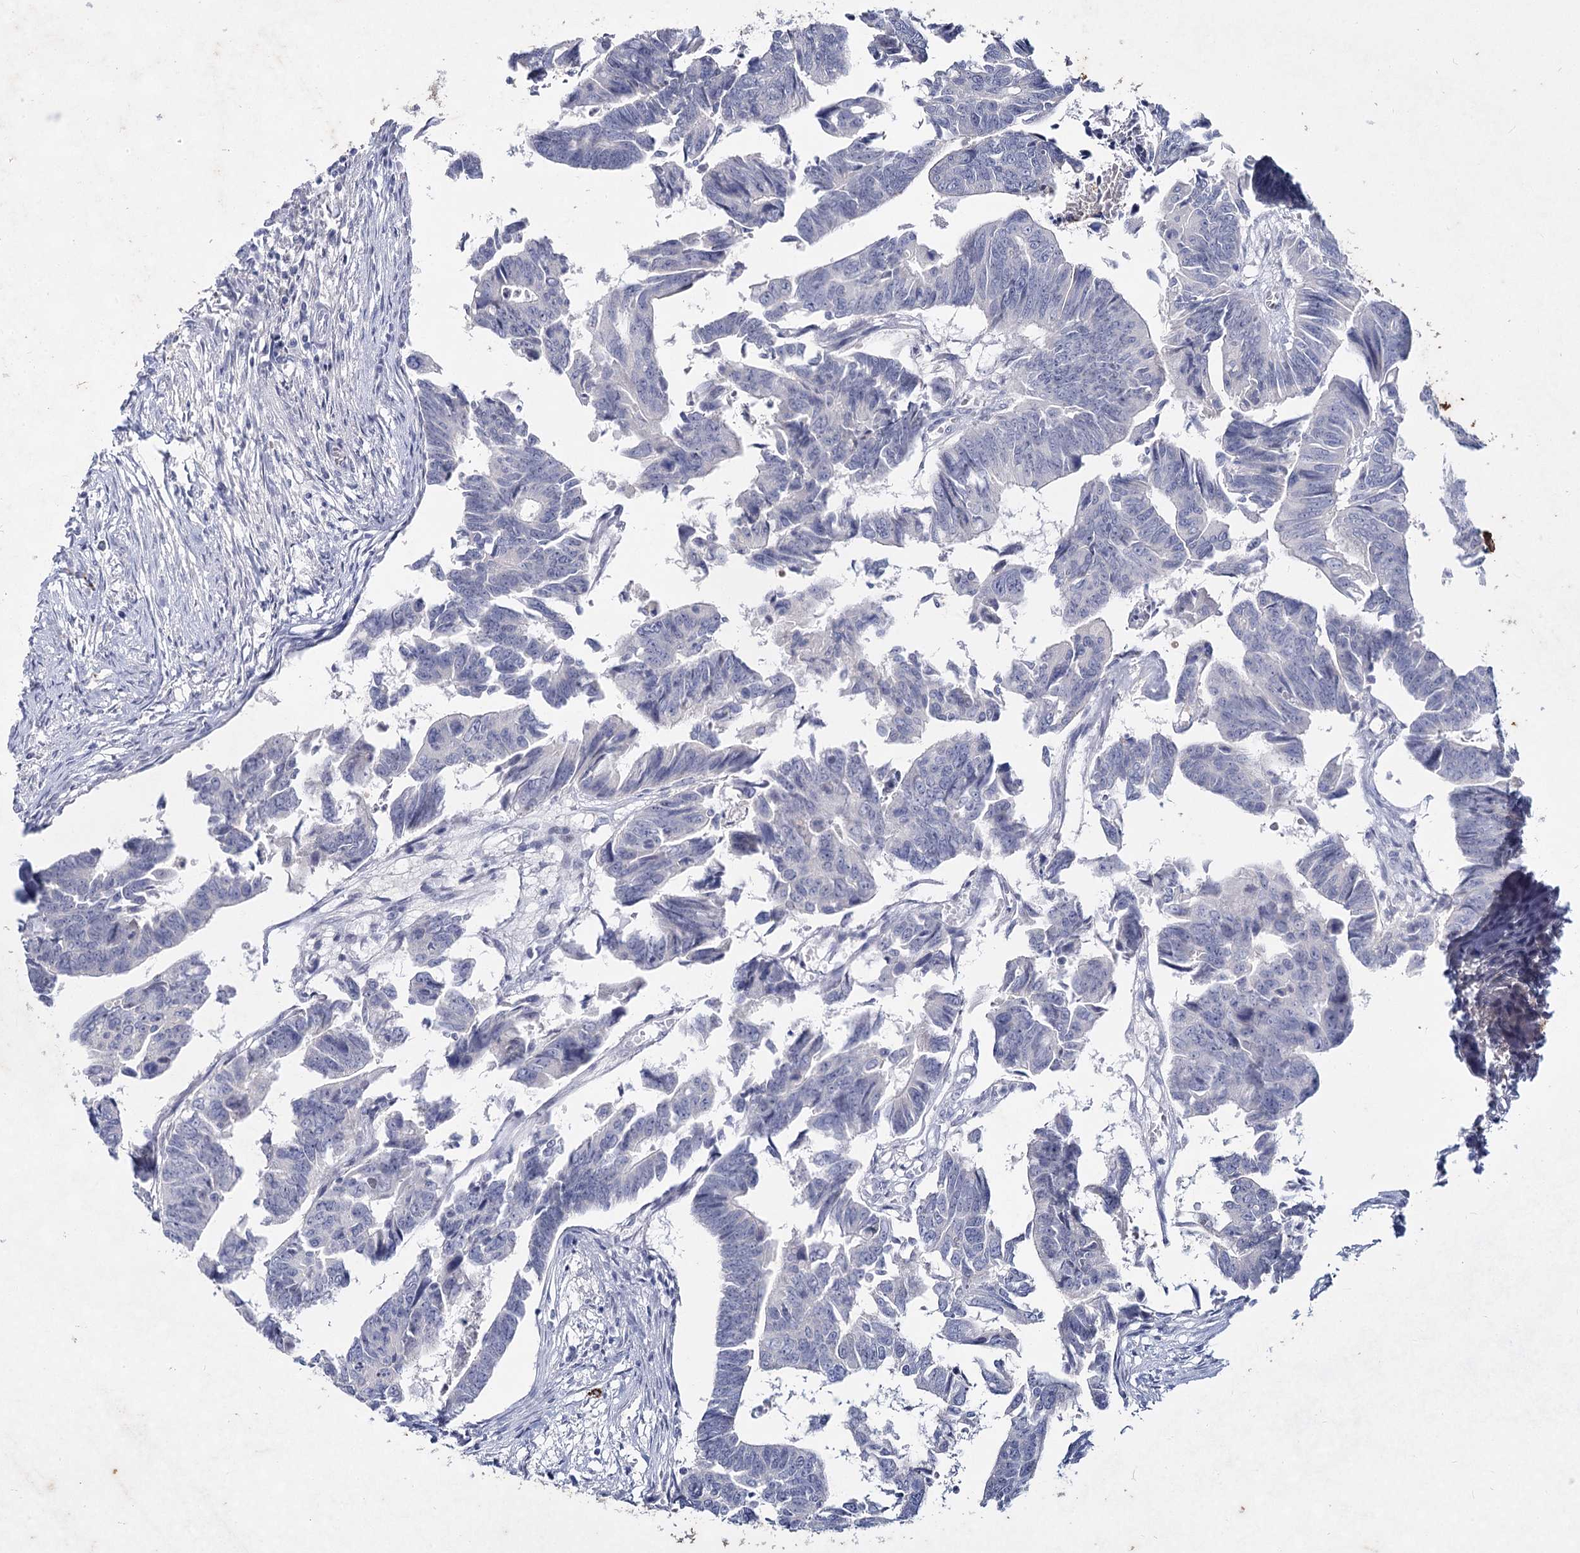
{"staining": {"intensity": "negative", "quantity": "none", "location": "none"}, "tissue": "colorectal cancer", "cell_type": "Tumor cells", "image_type": "cancer", "snomed": [{"axis": "morphology", "description": "Adenocarcinoma, NOS"}, {"axis": "topography", "description": "Rectum"}], "caption": "Immunohistochemistry histopathology image of human colorectal cancer (adenocarcinoma) stained for a protein (brown), which displays no expression in tumor cells.", "gene": "CCDC73", "patient": {"sex": "female", "age": 65}}